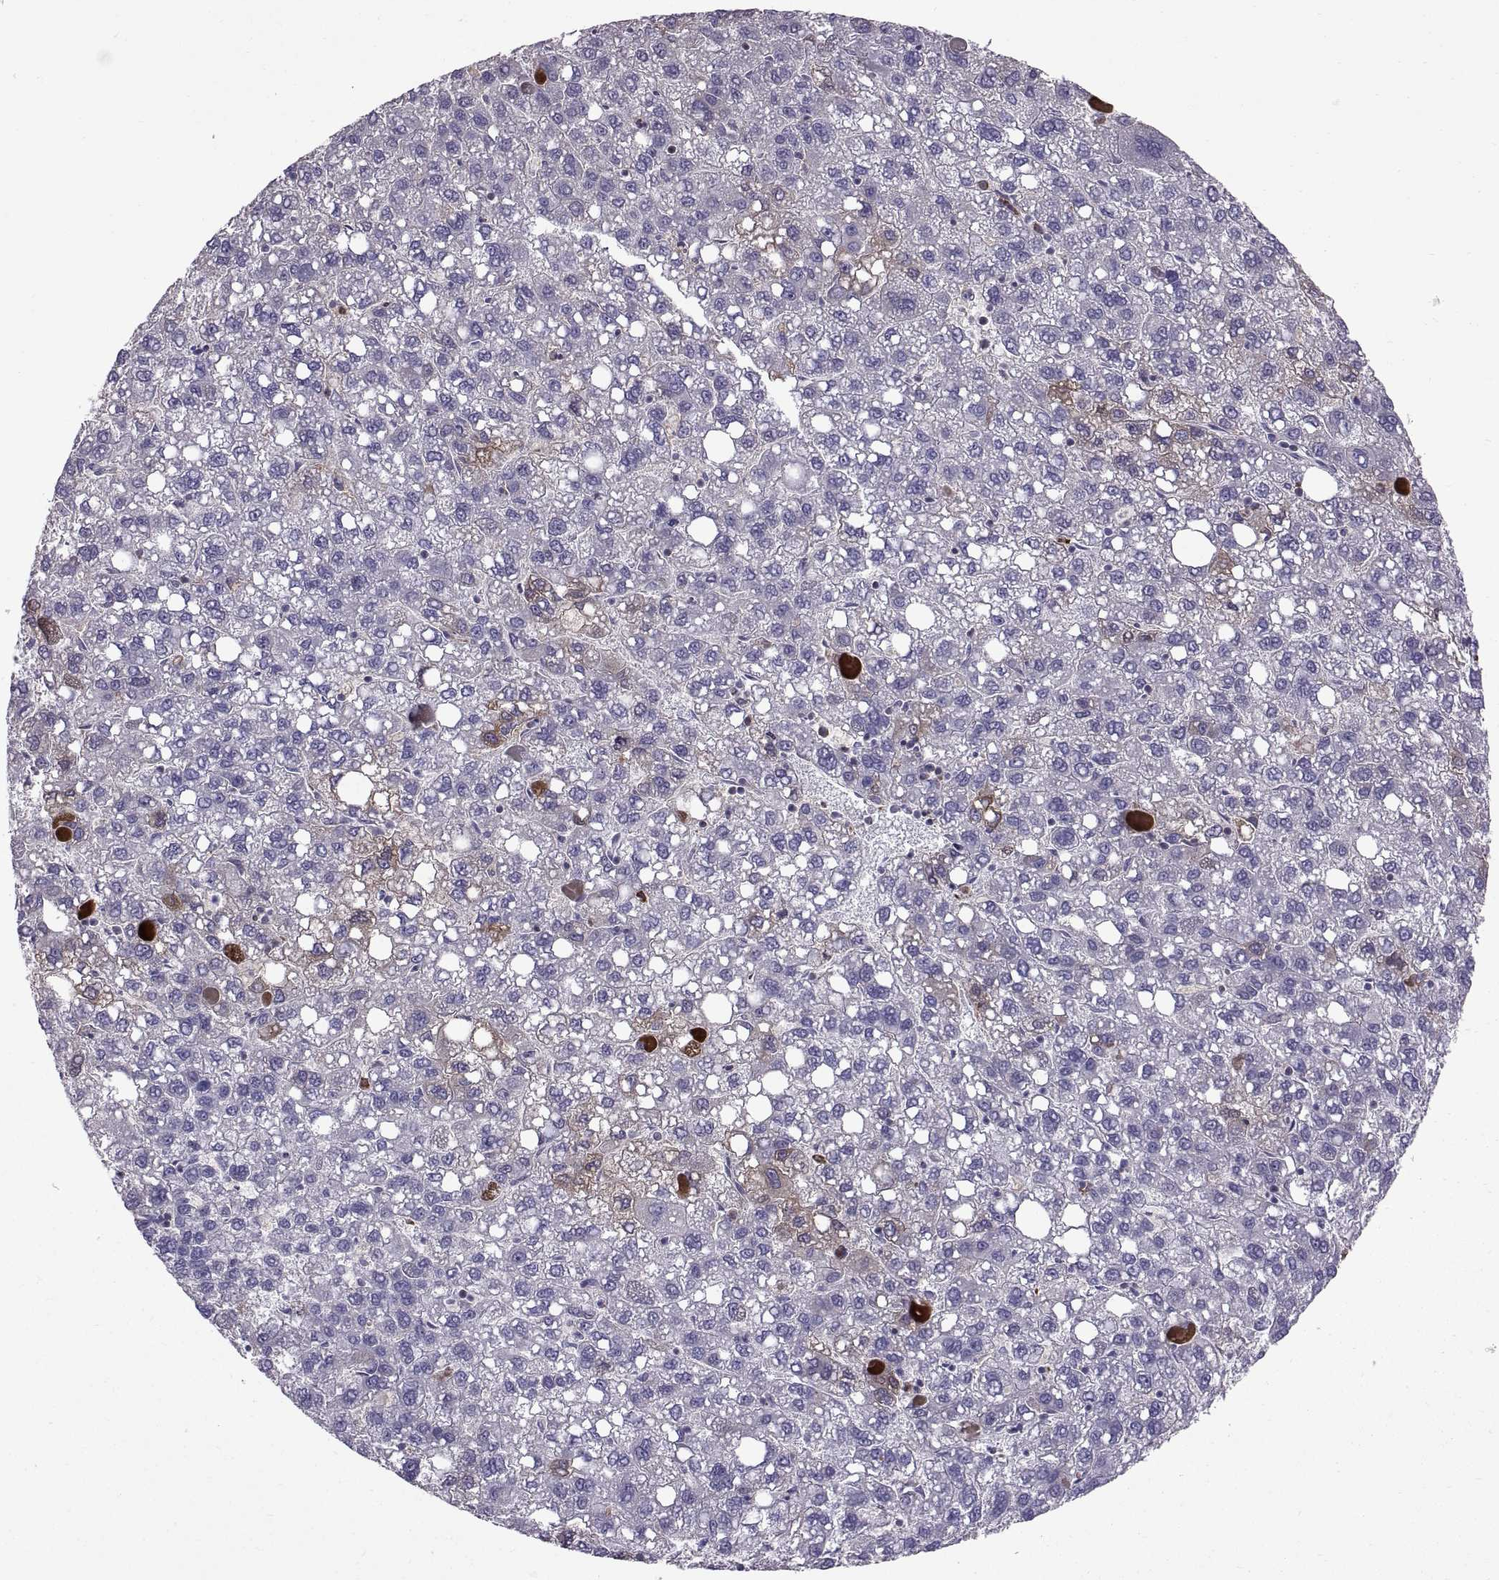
{"staining": {"intensity": "negative", "quantity": "none", "location": "none"}, "tissue": "liver cancer", "cell_type": "Tumor cells", "image_type": "cancer", "snomed": [{"axis": "morphology", "description": "Carcinoma, Hepatocellular, NOS"}, {"axis": "topography", "description": "Liver"}], "caption": "There is no significant staining in tumor cells of liver cancer (hepatocellular carcinoma).", "gene": "EMILIN2", "patient": {"sex": "female", "age": 82}}